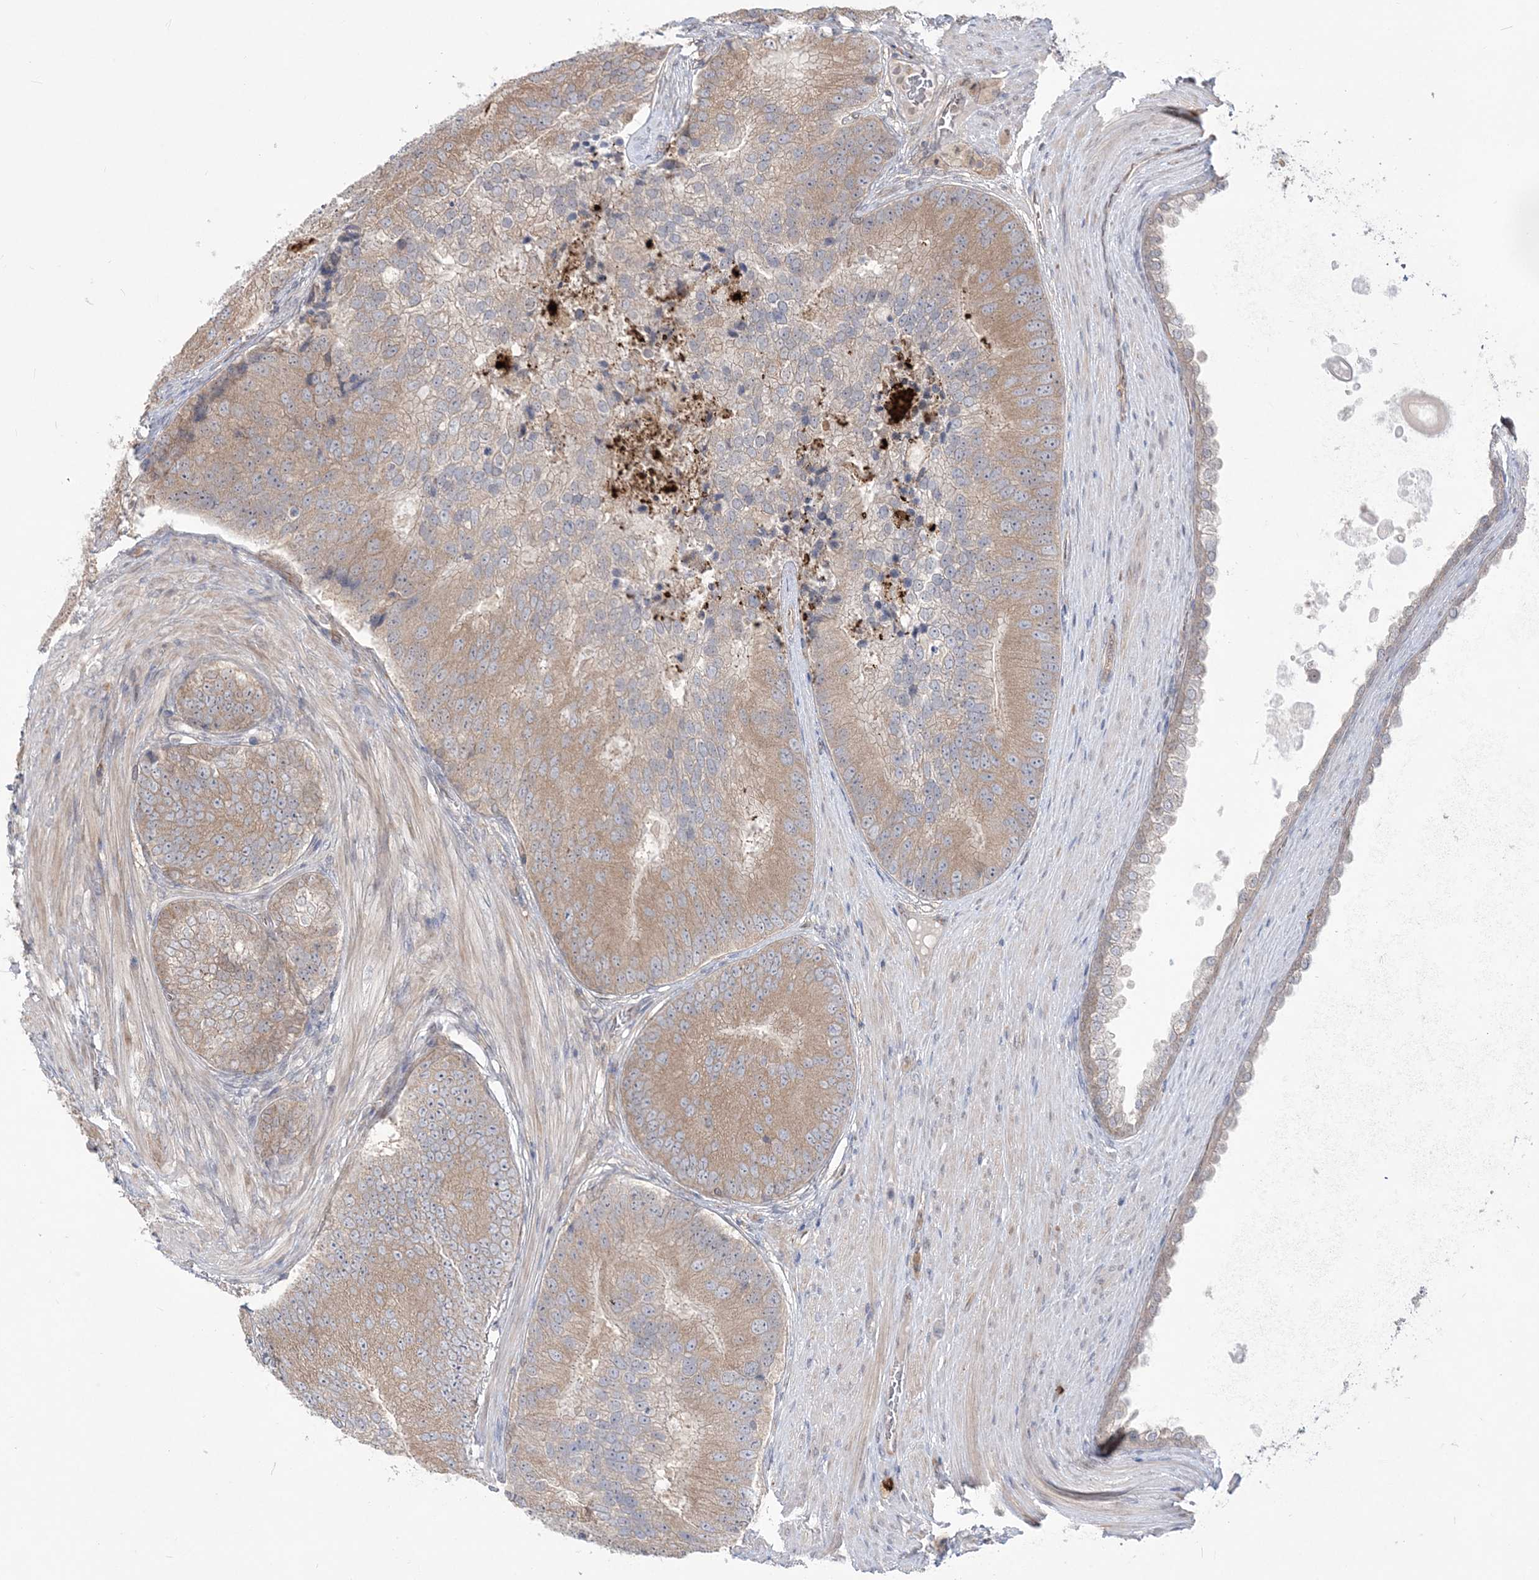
{"staining": {"intensity": "moderate", "quantity": ">75%", "location": "cytoplasmic/membranous"}, "tissue": "prostate cancer", "cell_type": "Tumor cells", "image_type": "cancer", "snomed": [{"axis": "morphology", "description": "Adenocarcinoma, High grade"}, {"axis": "topography", "description": "Prostate"}], "caption": "A brown stain shows moderate cytoplasmic/membranous positivity of a protein in human prostate adenocarcinoma (high-grade) tumor cells.", "gene": "DHX57", "patient": {"sex": "male", "age": 70}}